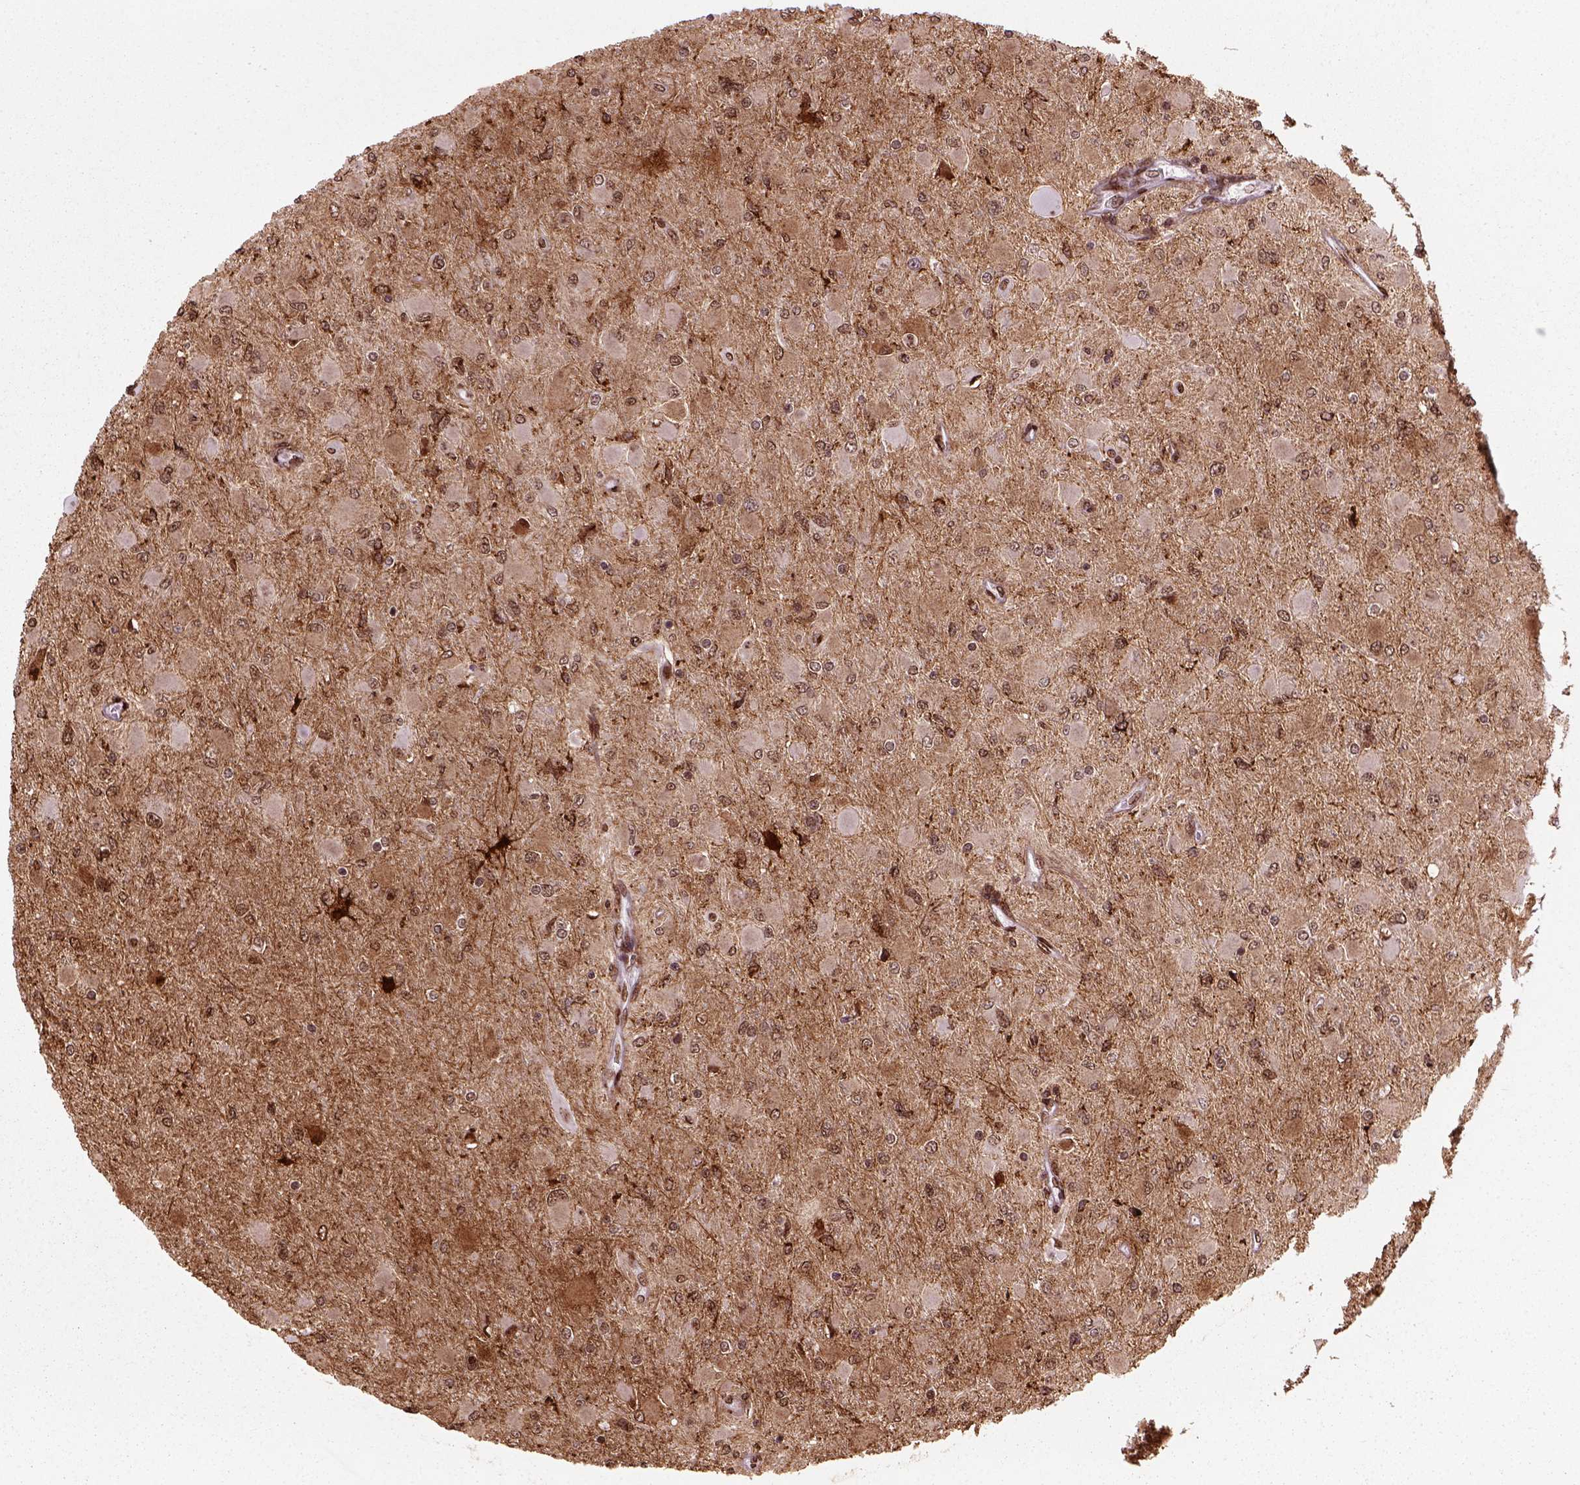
{"staining": {"intensity": "moderate", "quantity": ">75%", "location": "cytoplasmic/membranous,nuclear"}, "tissue": "glioma", "cell_type": "Tumor cells", "image_type": "cancer", "snomed": [{"axis": "morphology", "description": "Glioma, malignant, High grade"}, {"axis": "topography", "description": "Cerebral cortex"}], "caption": "DAB (3,3'-diaminobenzidine) immunohistochemical staining of human malignant glioma (high-grade) demonstrates moderate cytoplasmic/membranous and nuclear protein positivity in about >75% of tumor cells. (IHC, brightfield microscopy, high magnification).", "gene": "MARCKS", "patient": {"sex": "female", "age": 36}}